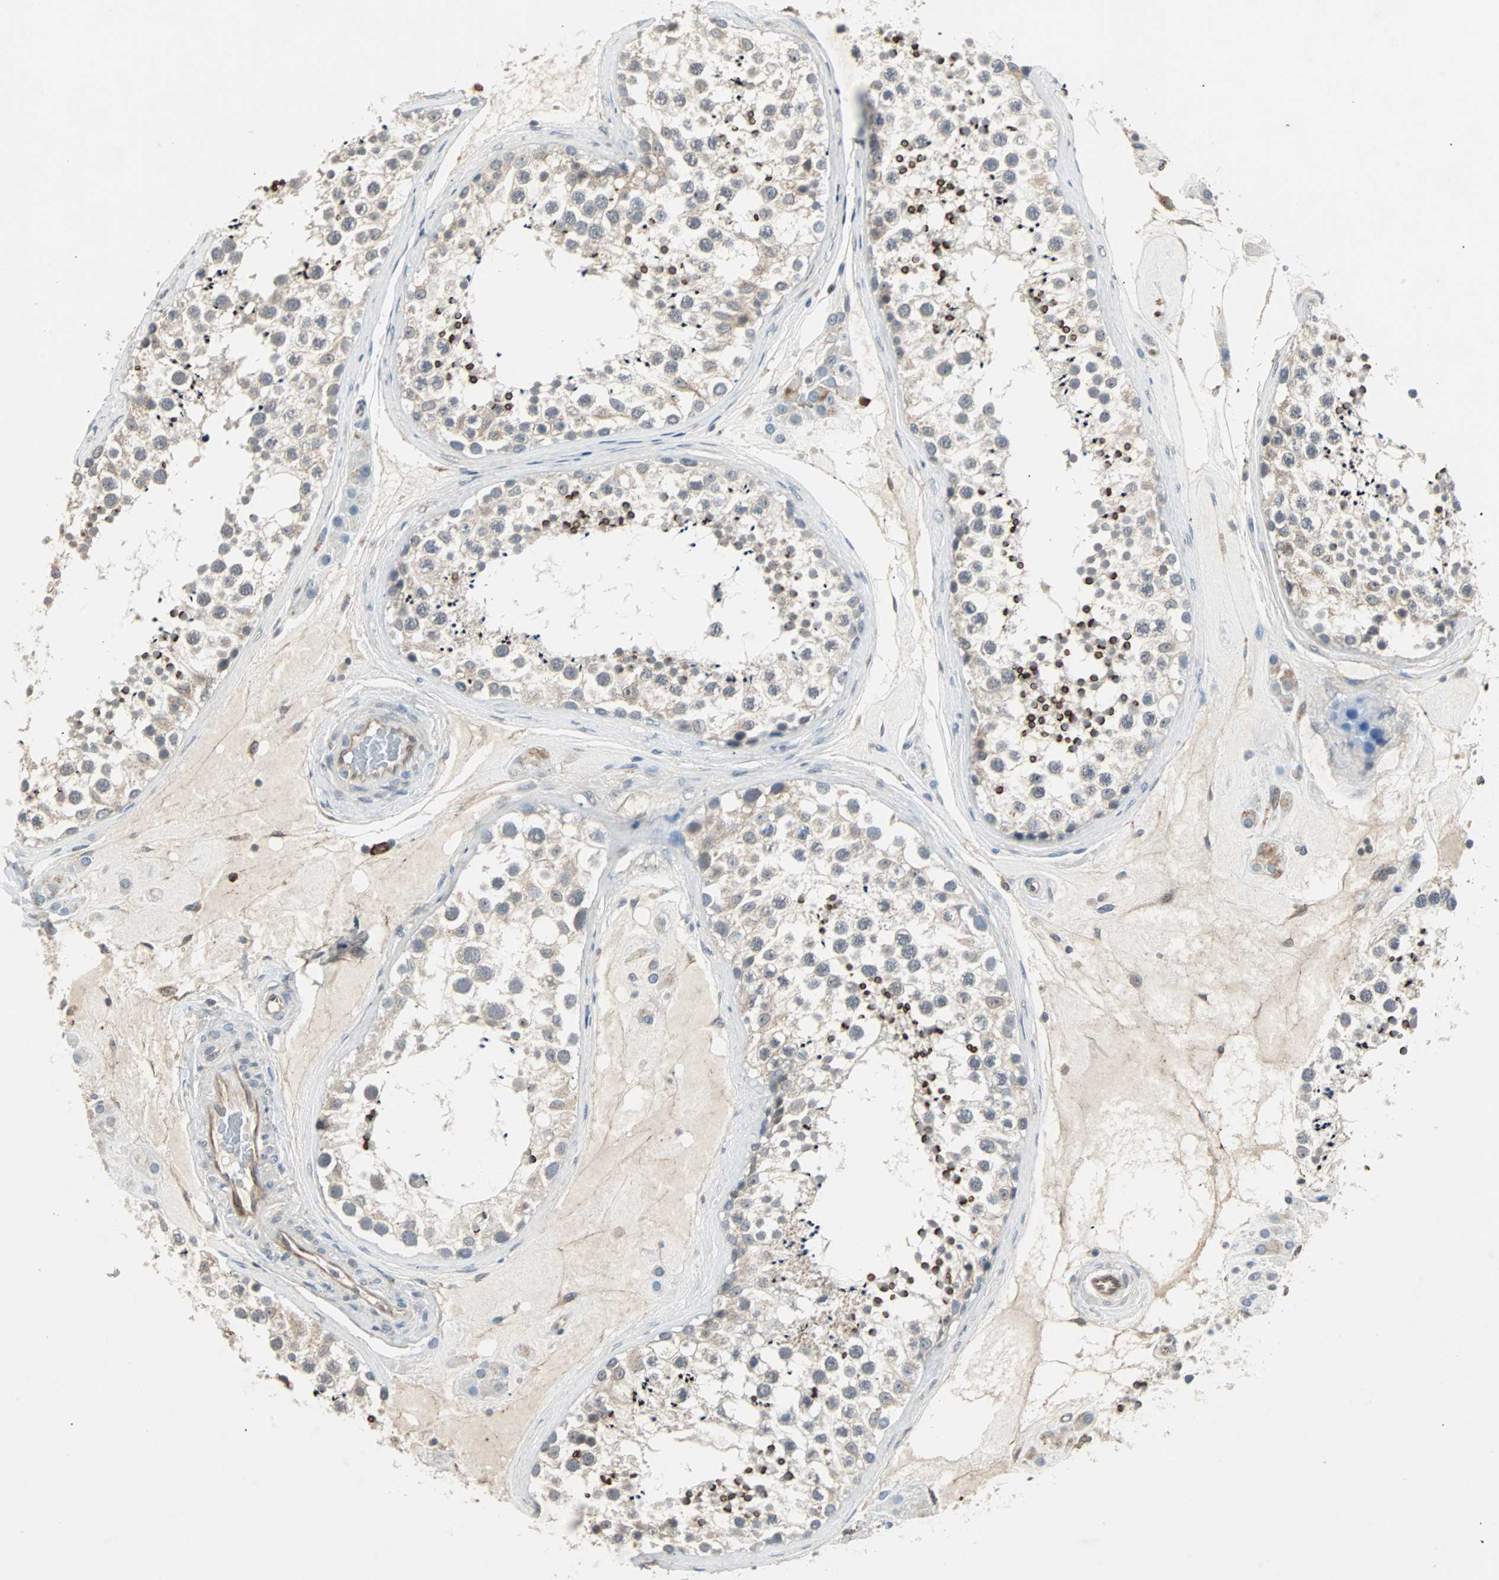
{"staining": {"intensity": "strong", "quantity": "<25%", "location": "cytoplasmic/membranous,nuclear"}, "tissue": "testis", "cell_type": "Cells in seminiferous ducts", "image_type": "normal", "snomed": [{"axis": "morphology", "description": "Normal tissue, NOS"}, {"axis": "topography", "description": "Testis"}], "caption": "This histopathology image reveals immunohistochemistry (IHC) staining of benign testis, with medium strong cytoplasmic/membranous,nuclear positivity in about <25% of cells in seminiferous ducts.", "gene": "CMC2", "patient": {"sex": "male", "age": 46}}